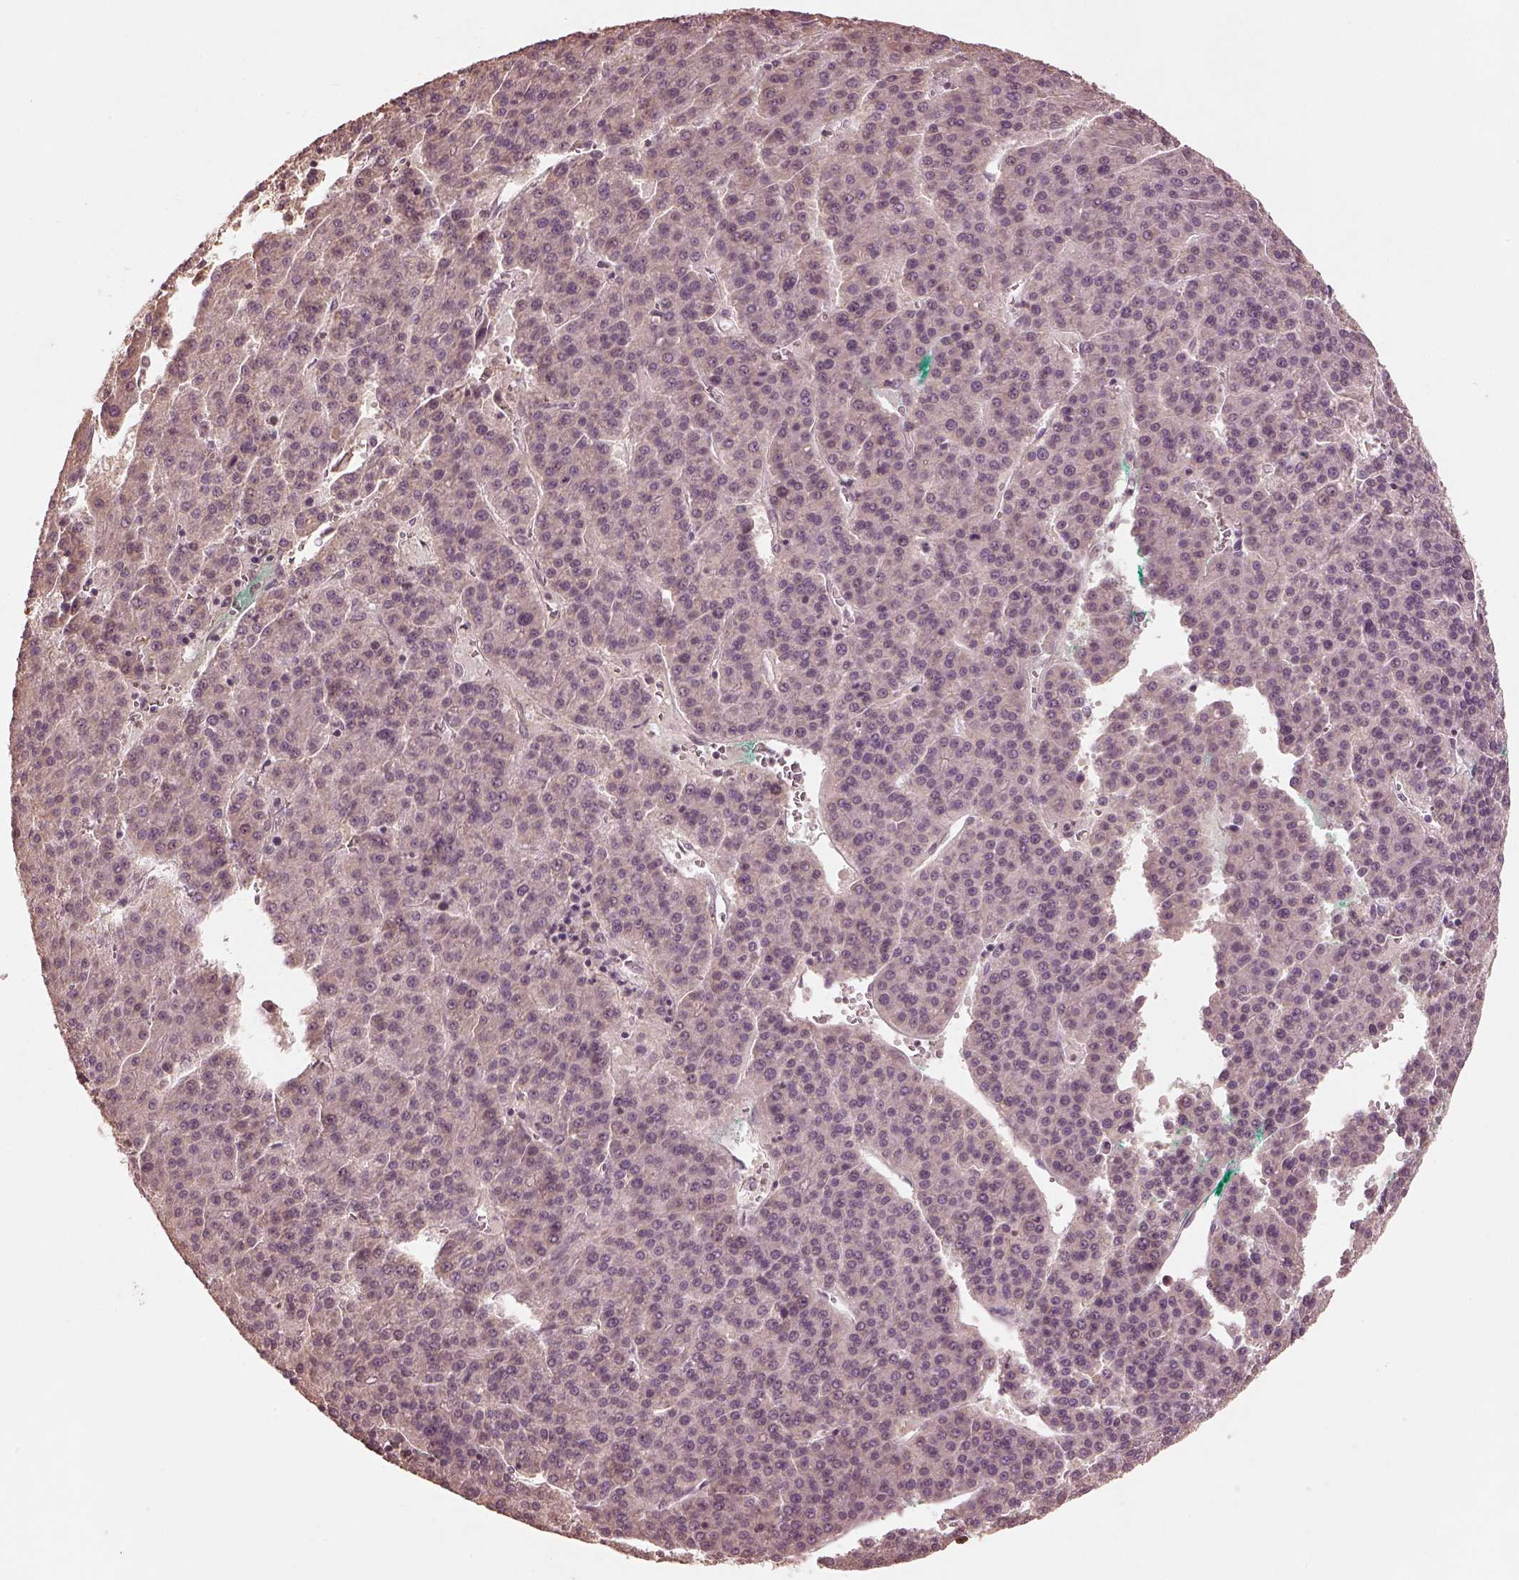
{"staining": {"intensity": "negative", "quantity": "none", "location": "none"}, "tissue": "liver cancer", "cell_type": "Tumor cells", "image_type": "cancer", "snomed": [{"axis": "morphology", "description": "Carcinoma, Hepatocellular, NOS"}, {"axis": "topography", "description": "Liver"}], "caption": "Immunohistochemical staining of liver hepatocellular carcinoma displays no significant positivity in tumor cells.", "gene": "CALR3", "patient": {"sex": "female", "age": 58}}